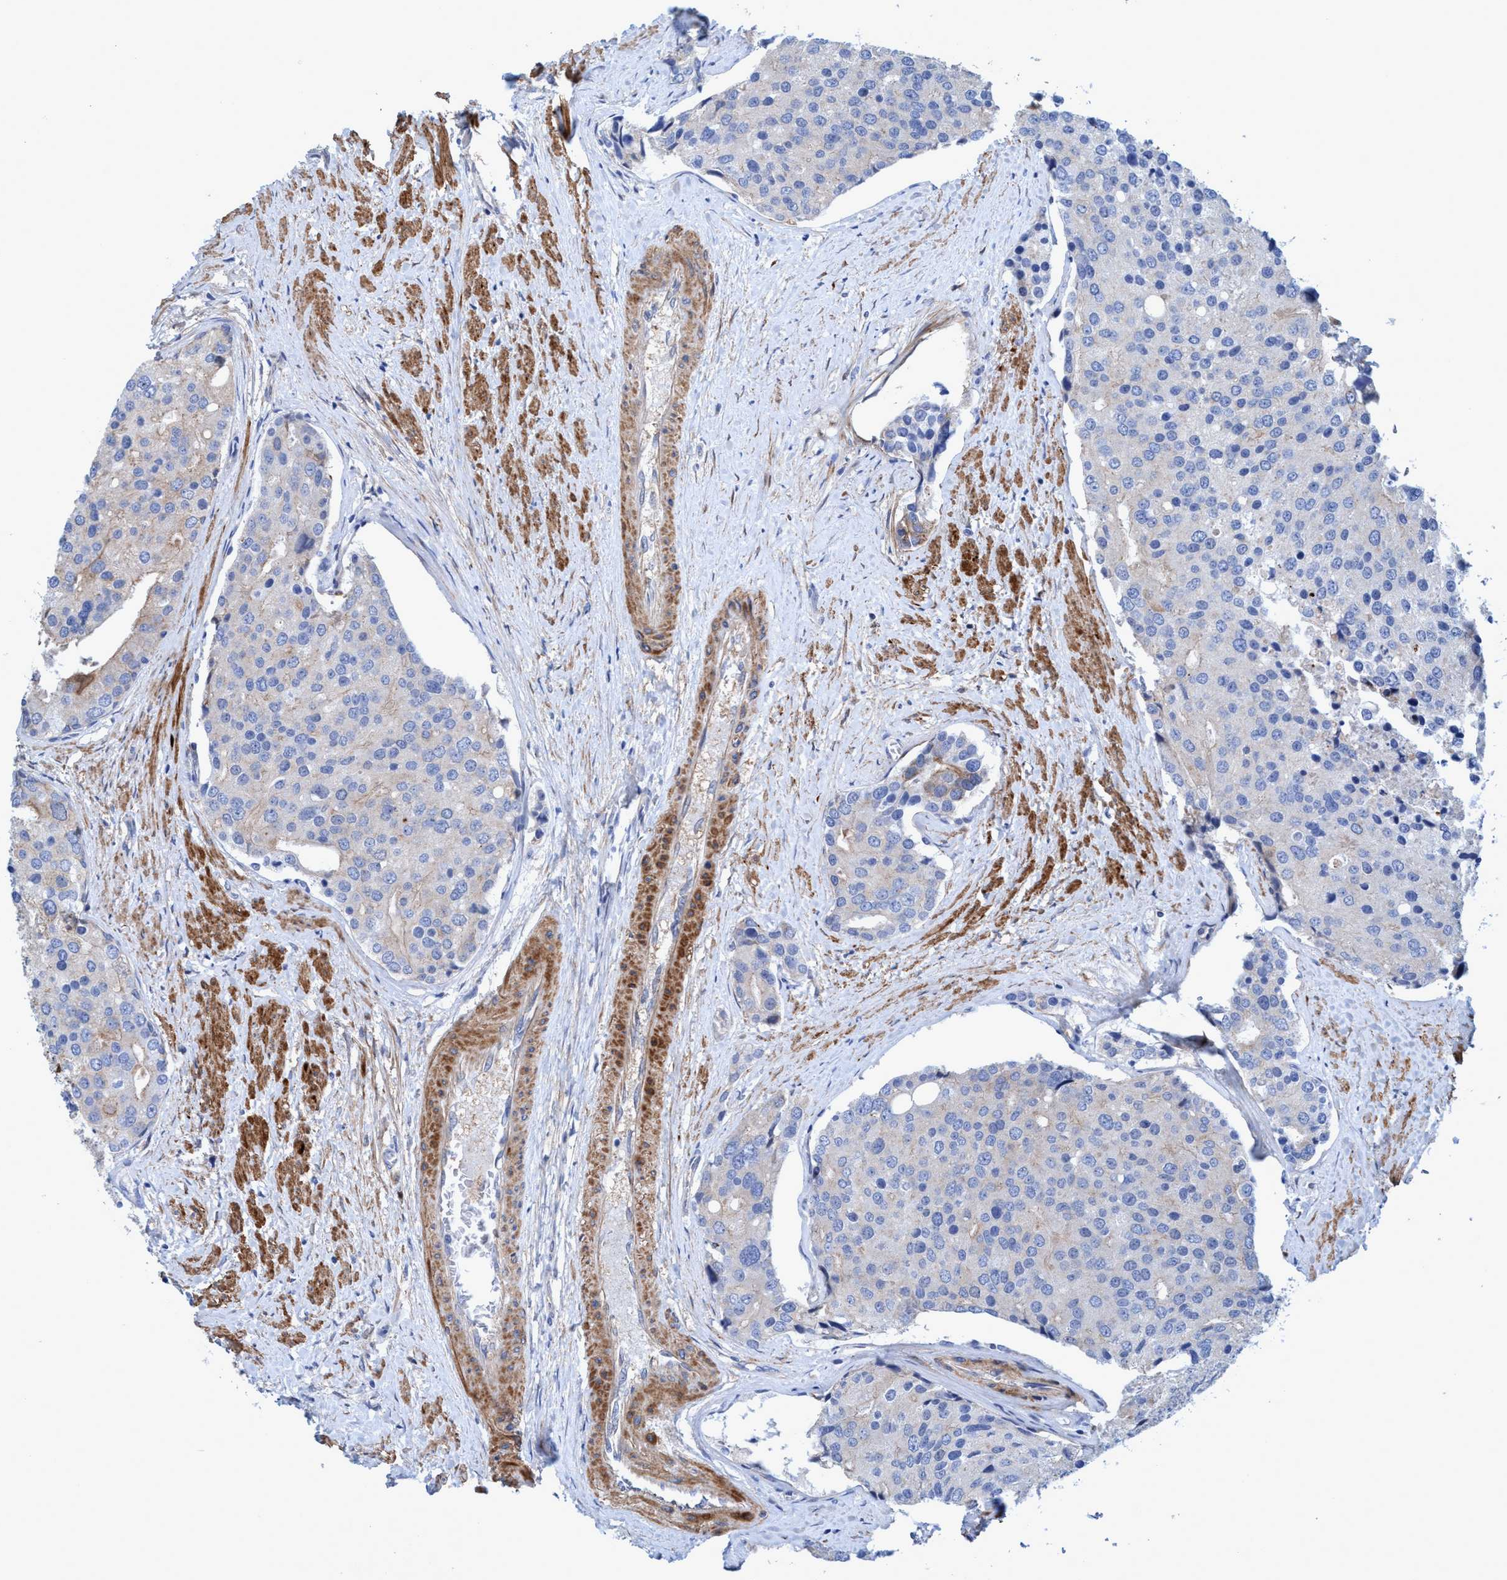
{"staining": {"intensity": "weak", "quantity": "<25%", "location": "cytoplasmic/membranous"}, "tissue": "prostate cancer", "cell_type": "Tumor cells", "image_type": "cancer", "snomed": [{"axis": "morphology", "description": "Adenocarcinoma, High grade"}, {"axis": "topography", "description": "Prostate"}], "caption": "High power microscopy photomicrograph of an immunohistochemistry (IHC) histopathology image of prostate cancer, revealing no significant positivity in tumor cells. Brightfield microscopy of immunohistochemistry stained with DAB (3,3'-diaminobenzidine) (brown) and hematoxylin (blue), captured at high magnification.", "gene": "GULP1", "patient": {"sex": "male", "age": 50}}